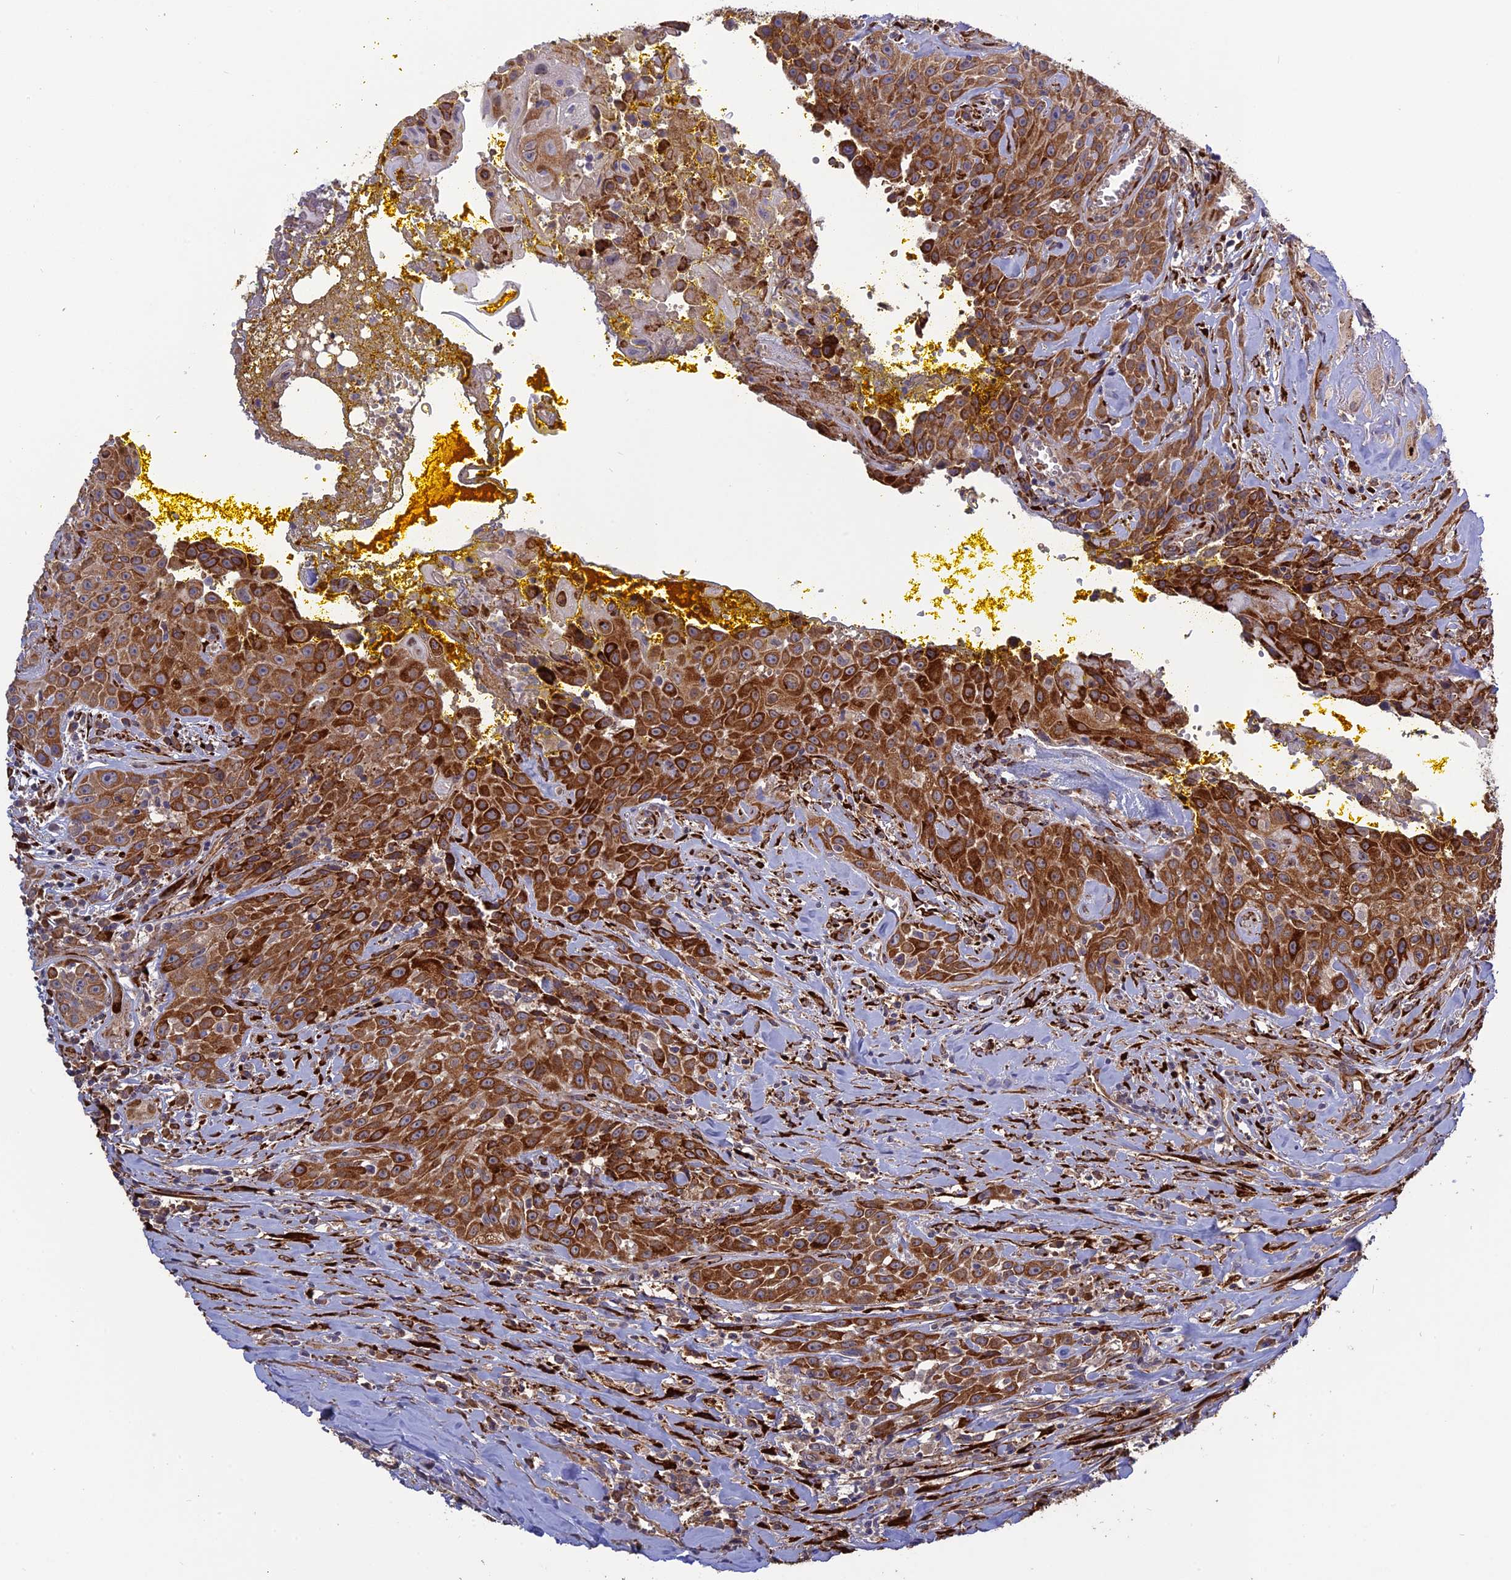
{"staining": {"intensity": "strong", "quantity": "25%-75%", "location": "cytoplasmic/membranous"}, "tissue": "head and neck cancer", "cell_type": "Tumor cells", "image_type": "cancer", "snomed": [{"axis": "morphology", "description": "Squamous cell carcinoma, NOS"}, {"axis": "topography", "description": "Oral tissue"}, {"axis": "topography", "description": "Head-Neck"}], "caption": "Protein staining shows strong cytoplasmic/membranous staining in about 25%-75% of tumor cells in head and neck cancer (squamous cell carcinoma).", "gene": "PPIC", "patient": {"sex": "female", "age": 82}}